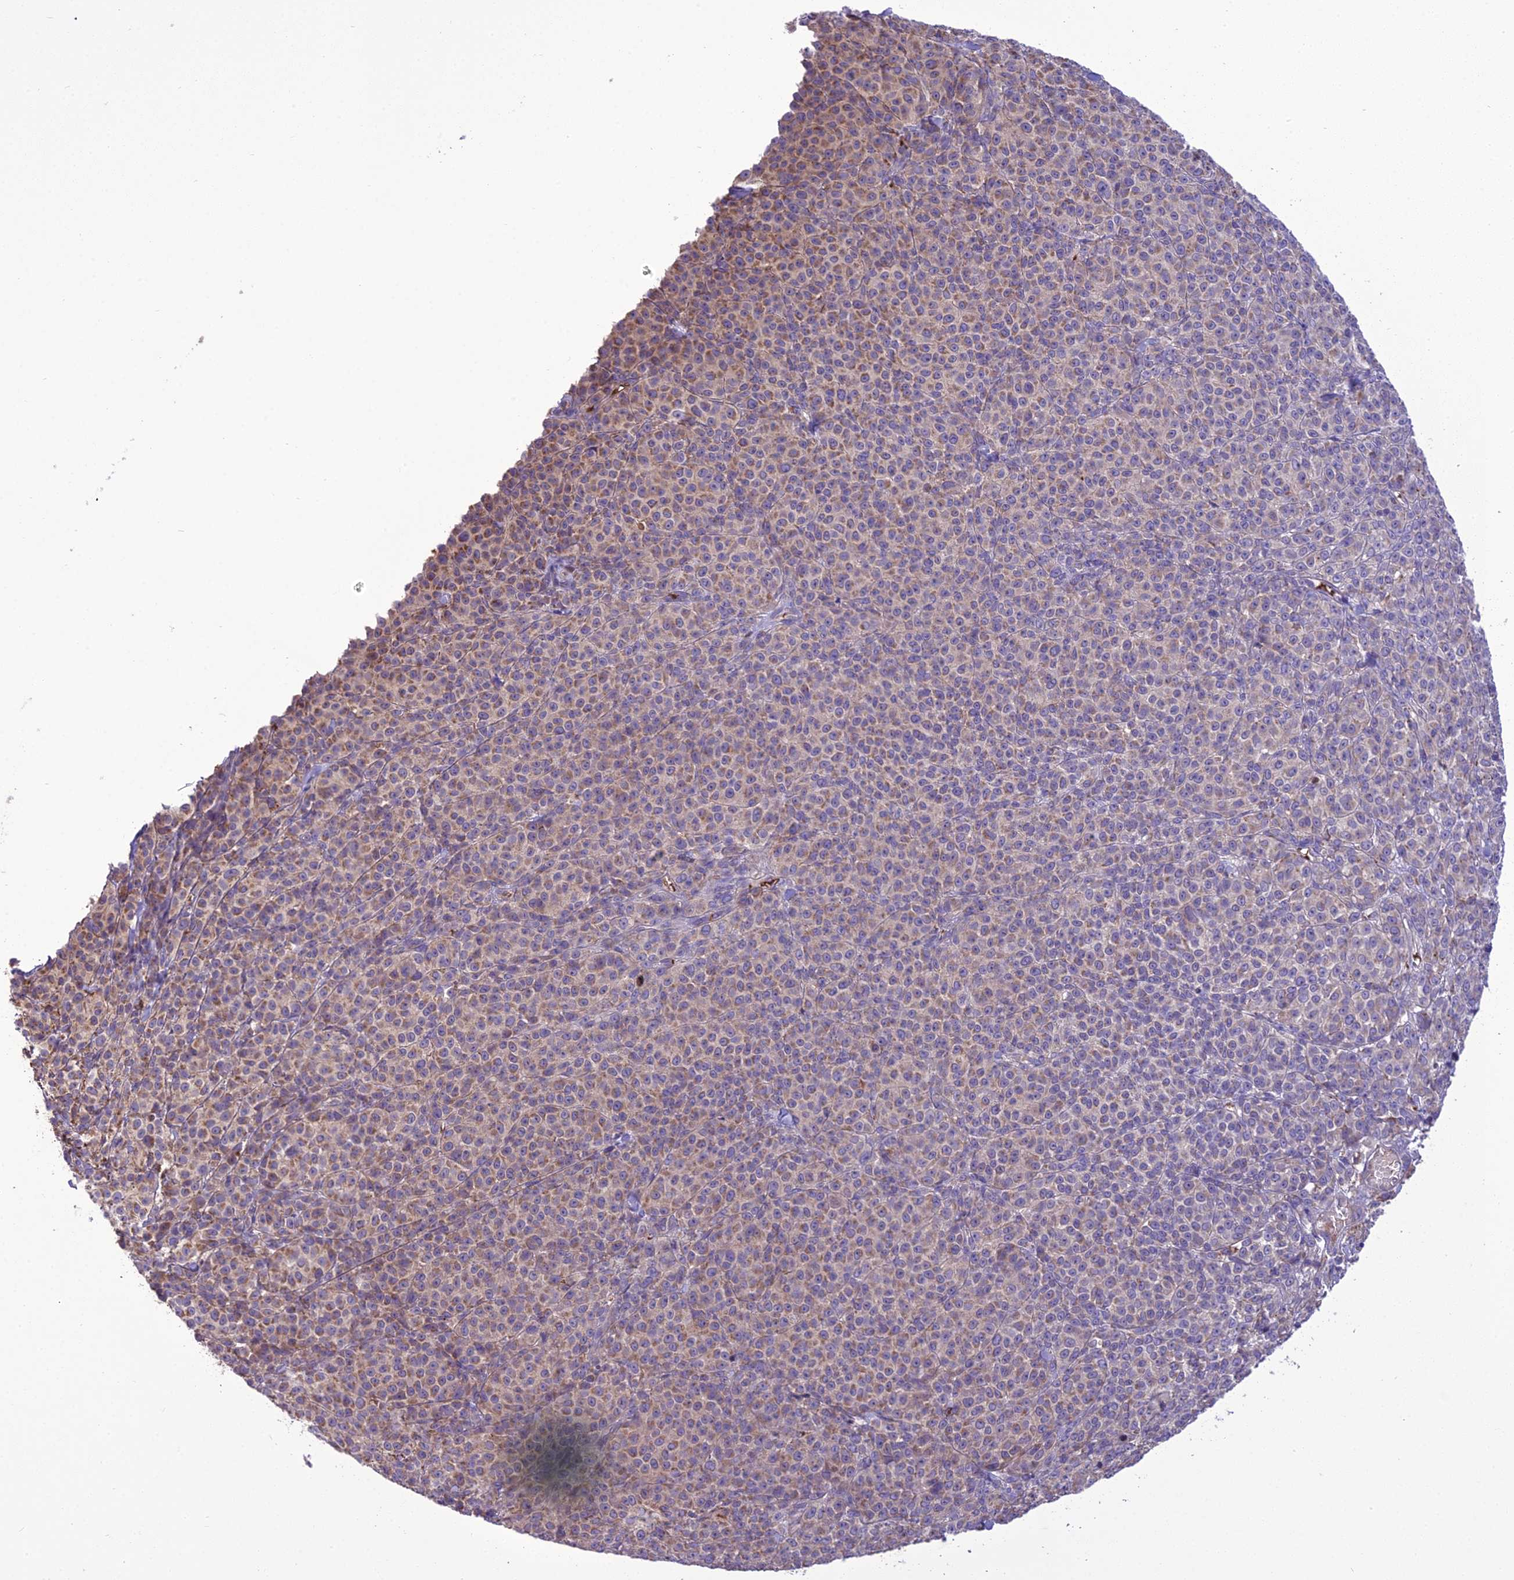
{"staining": {"intensity": "weak", "quantity": "<25%", "location": "cytoplasmic/membranous"}, "tissue": "melanoma", "cell_type": "Tumor cells", "image_type": "cancer", "snomed": [{"axis": "morphology", "description": "Normal tissue, NOS"}, {"axis": "morphology", "description": "Malignant melanoma, NOS"}, {"axis": "topography", "description": "Skin"}], "caption": "An image of melanoma stained for a protein exhibits no brown staining in tumor cells.", "gene": "TBC1D24", "patient": {"sex": "female", "age": 34}}